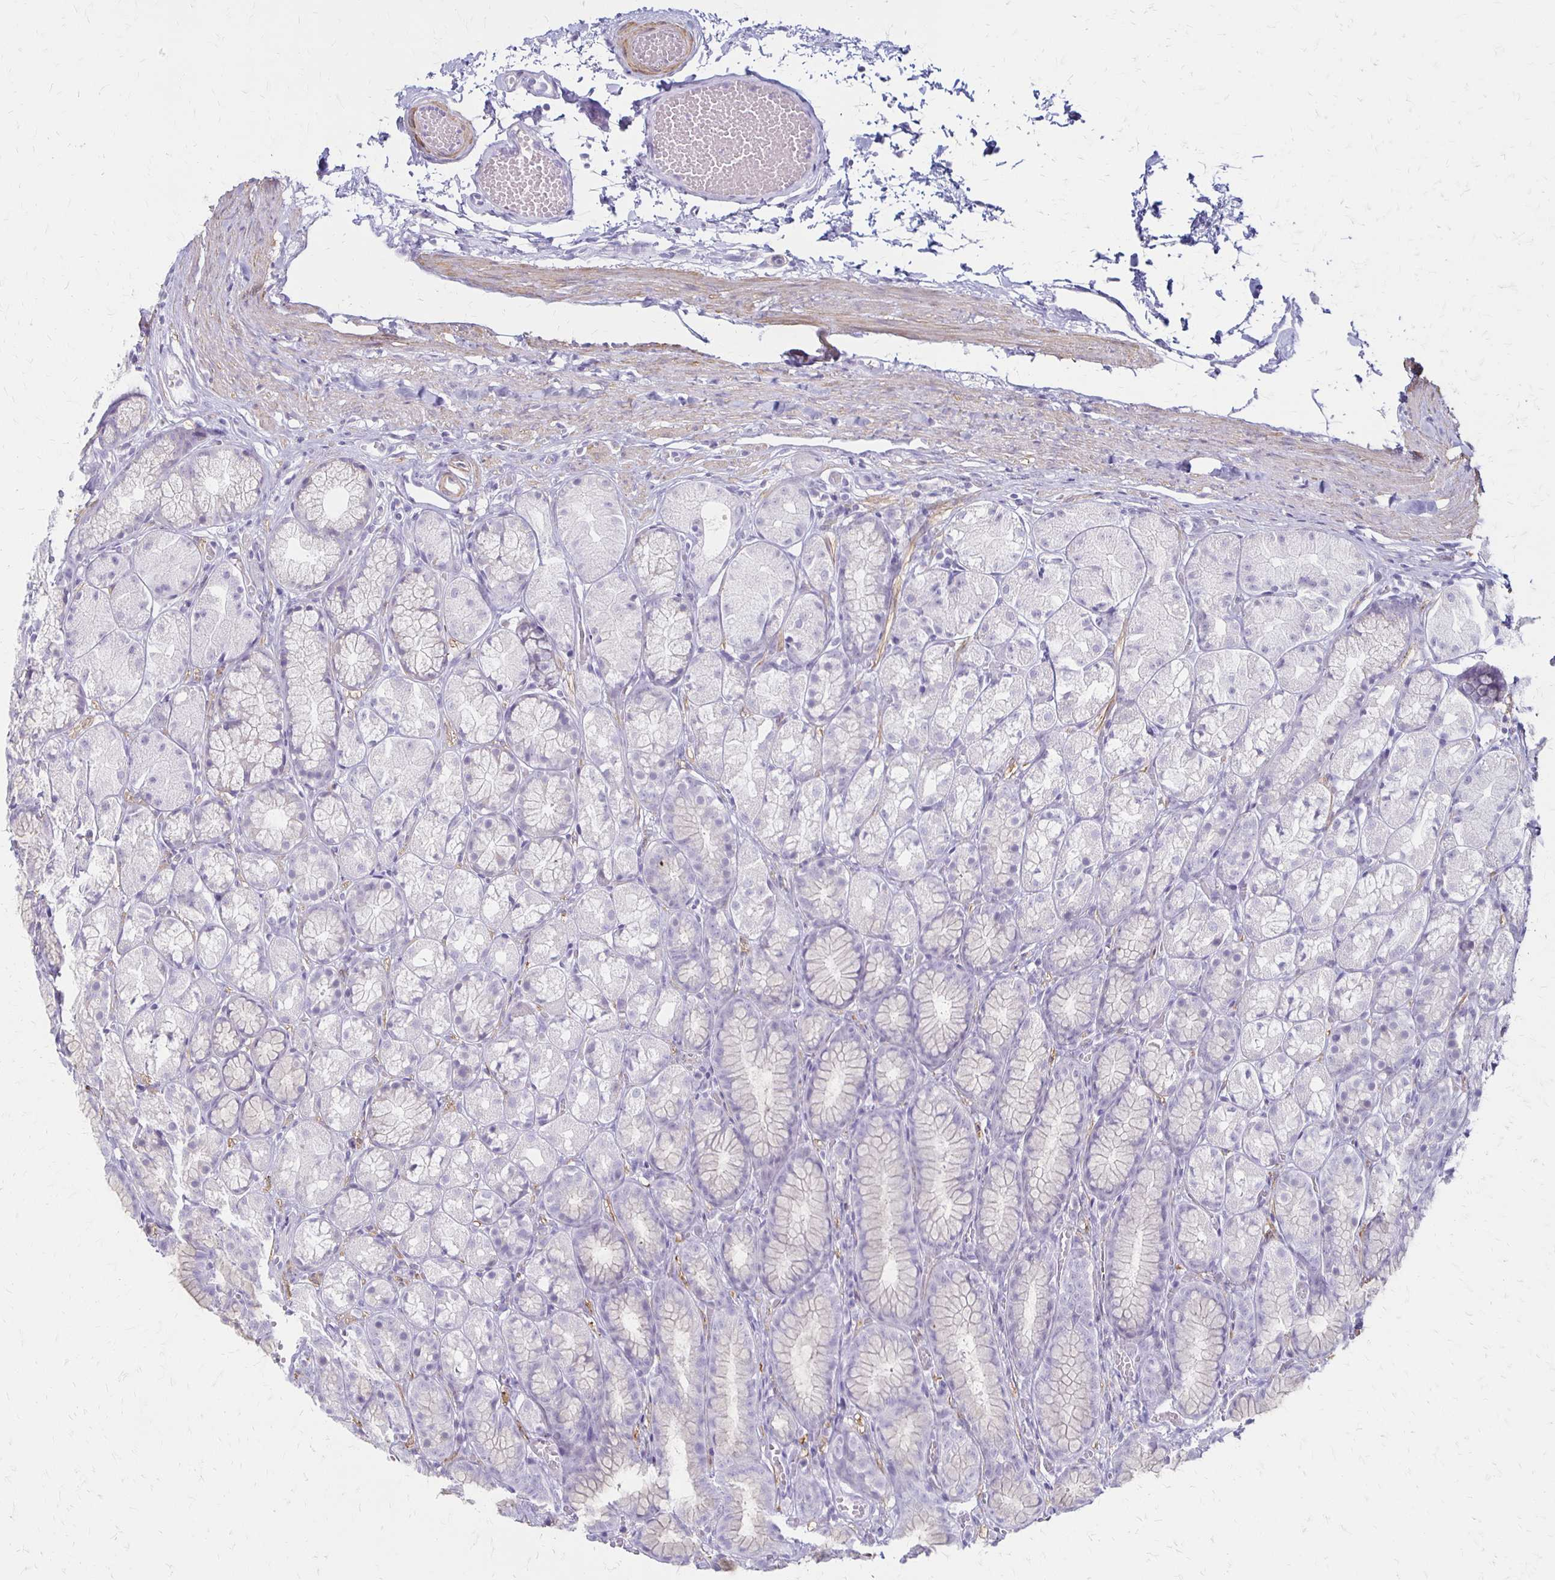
{"staining": {"intensity": "negative", "quantity": "none", "location": "none"}, "tissue": "stomach", "cell_type": "Glandular cells", "image_type": "normal", "snomed": [{"axis": "morphology", "description": "Normal tissue, NOS"}, {"axis": "topography", "description": "Stomach"}], "caption": "Immunohistochemistry micrograph of normal stomach stained for a protein (brown), which demonstrates no expression in glandular cells. The staining is performed using DAB brown chromogen with nuclei counter-stained in using hematoxylin.", "gene": "IVL", "patient": {"sex": "male", "age": 70}}